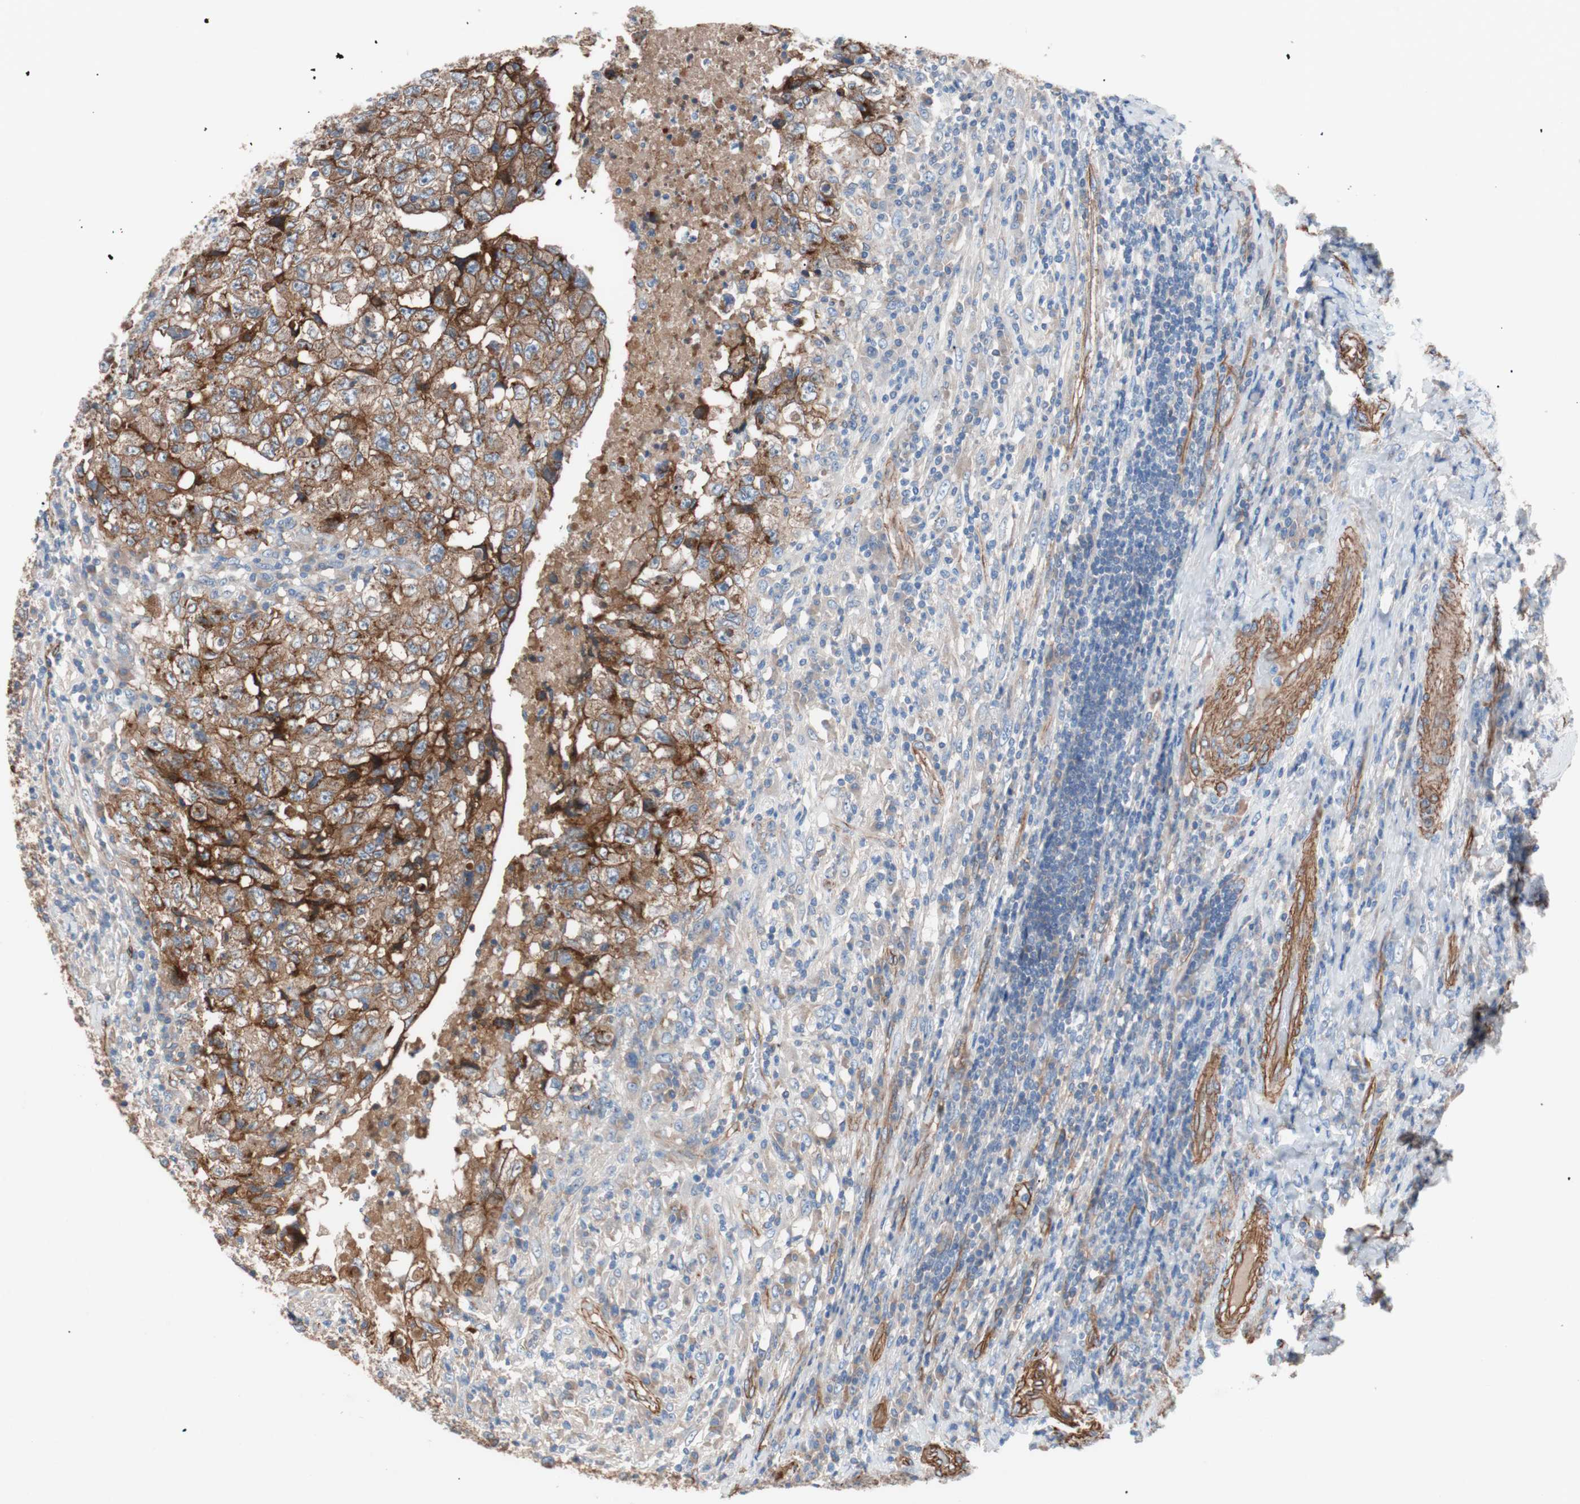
{"staining": {"intensity": "moderate", "quantity": "25%-75%", "location": "cytoplasmic/membranous"}, "tissue": "testis cancer", "cell_type": "Tumor cells", "image_type": "cancer", "snomed": [{"axis": "morphology", "description": "Necrosis, NOS"}, {"axis": "morphology", "description": "Carcinoma, Embryonal, NOS"}, {"axis": "topography", "description": "Testis"}], "caption": "Testis embryonal carcinoma tissue displays moderate cytoplasmic/membranous positivity in approximately 25%-75% of tumor cells The staining is performed using DAB (3,3'-diaminobenzidine) brown chromogen to label protein expression. The nuclei are counter-stained blue using hematoxylin.", "gene": "SPINT1", "patient": {"sex": "male", "age": 19}}